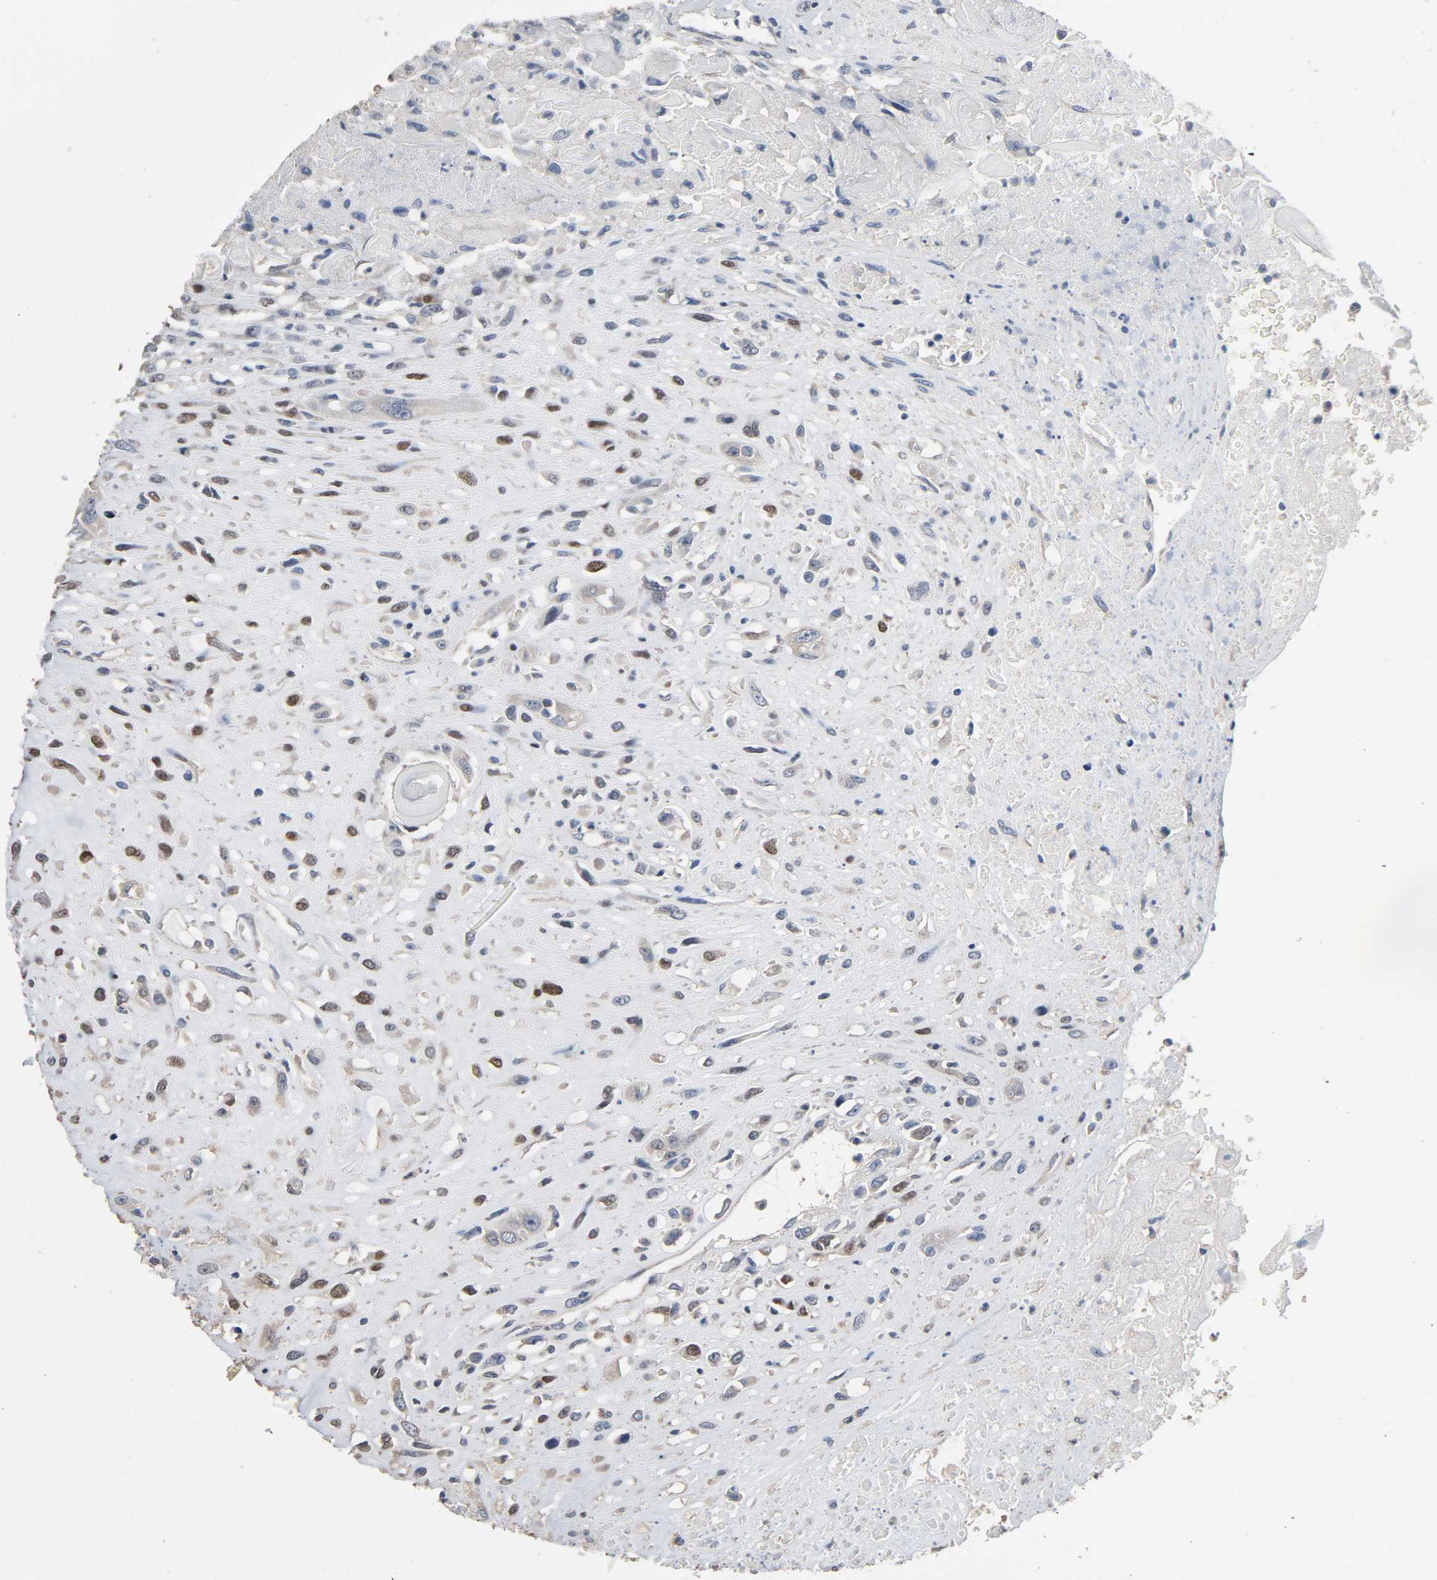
{"staining": {"intensity": "moderate", "quantity": "25%-75%", "location": "nuclear"}, "tissue": "head and neck cancer", "cell_type": "Tumor cells", "image_type": "cancer", "snomed": [{"axis": "morphology", "description": "Necrosis, NOS"}, {"axis": "morphology", "description": "Neoplasm, malignant, NOS"}, {"axis": "topography", "description": "Salivary gland"}, {"axis": "topography", "description": "Head-Neck"}], "caption": "Protein expression analysis of human head and neck neoplasm (malignant) reveals moderate nuclear positivity in approximately 25%-75% of tumor cells.", "gene": "SOX6", "patient": {"sex": "male", "age": 43}}